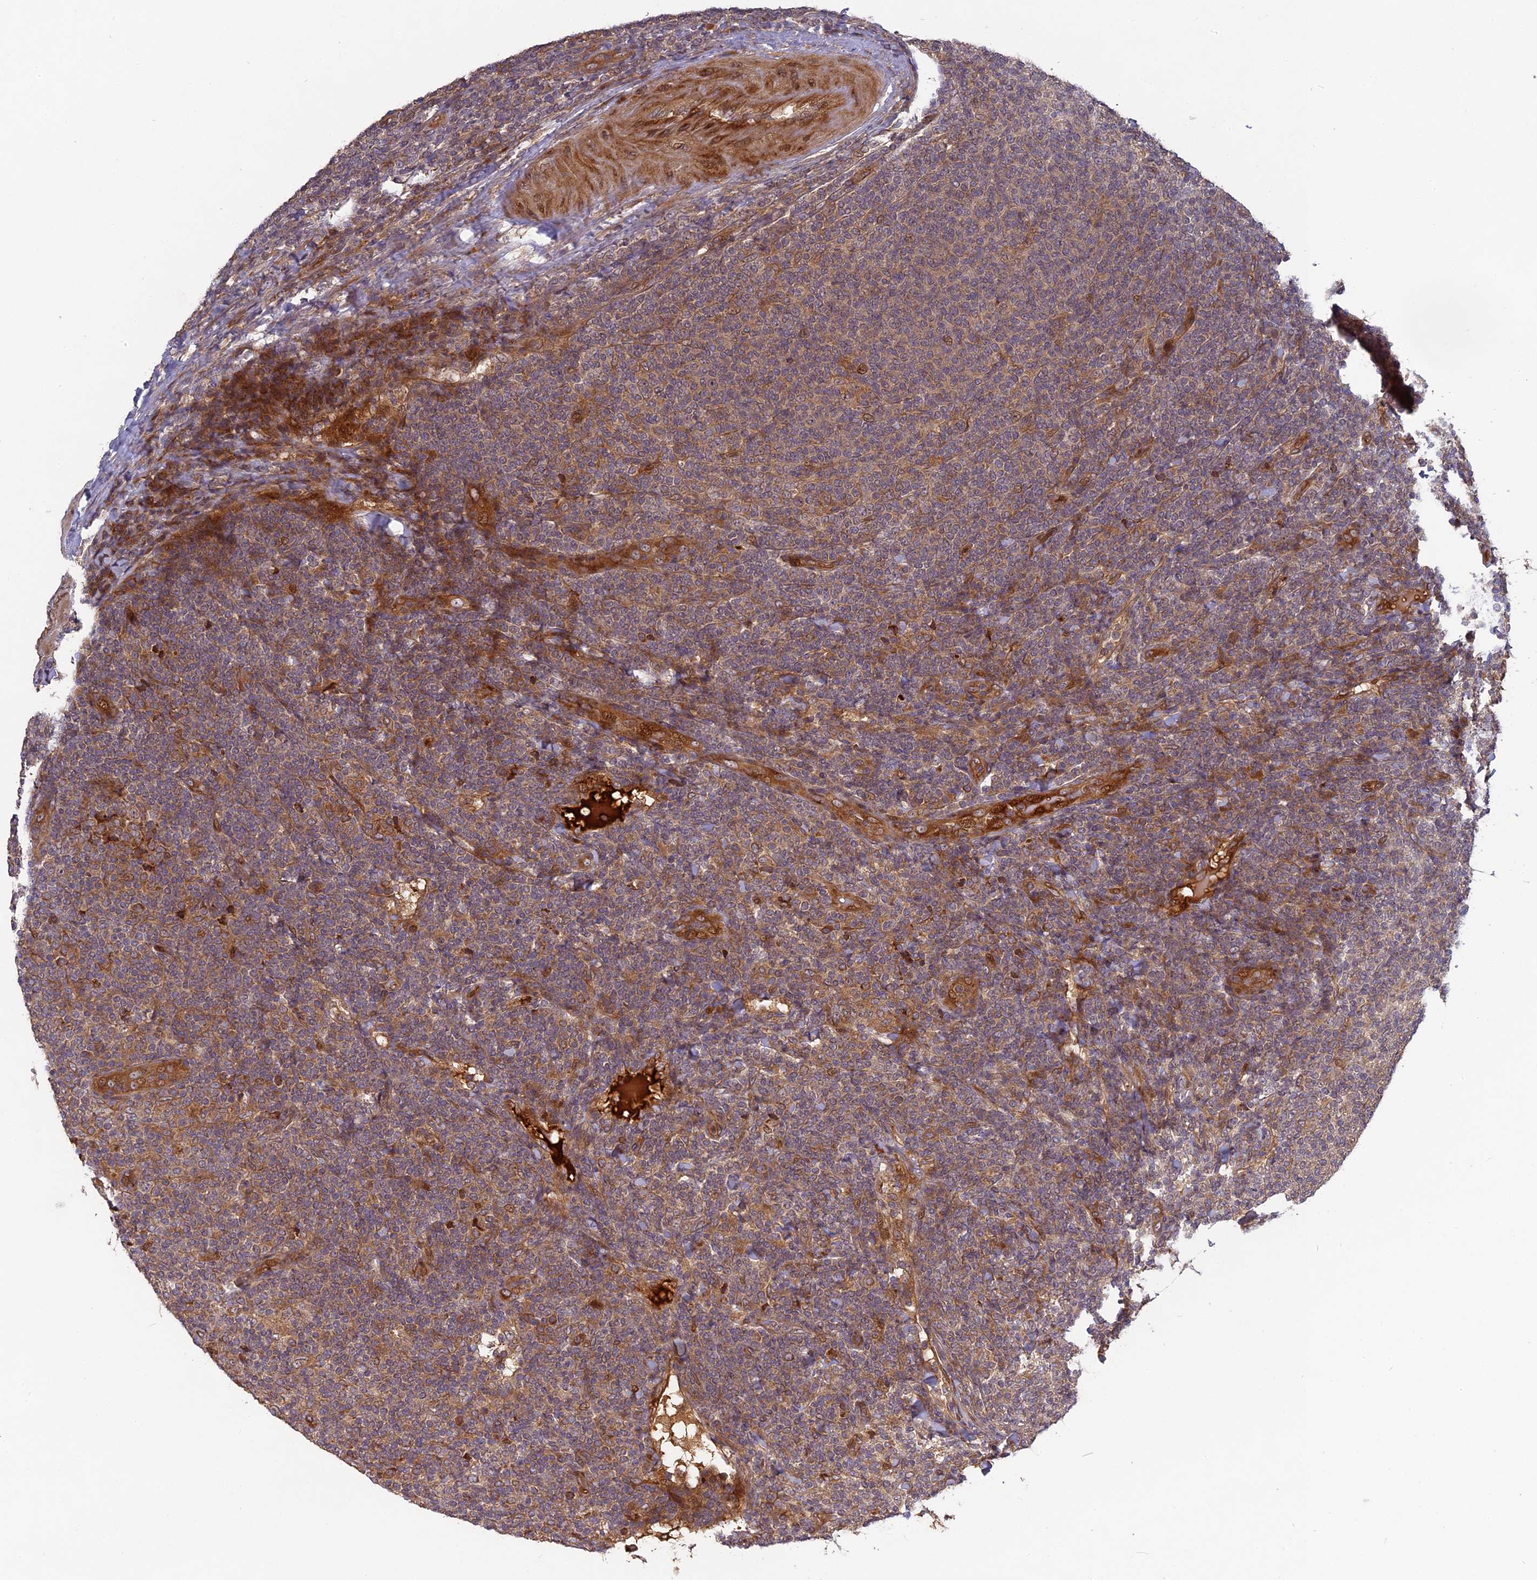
{"staining": {"intensity": "weak", "quantity": ">75%", "location": "cytoplasmic/membranous"}, "tissue": "lymphoma", "cell_type": "Tumor cells", "image_type": "cancer", "snomed": [{"axis": "morphology", "description": "Malignant lymphoma, non-Hodgkin's type, Low grade"}, {"axis": "topography", "description": "Lymph node"}], "caption": "Human low-grade malignant lymphoma, non-Hodgkin's type stained with a brown dye exhibits weak cytoplasmic/membranous positive expression in approximately >75% of tumor cells.", "gene": "TMUB2", "patient": {"sex": "male", "age": 66}}